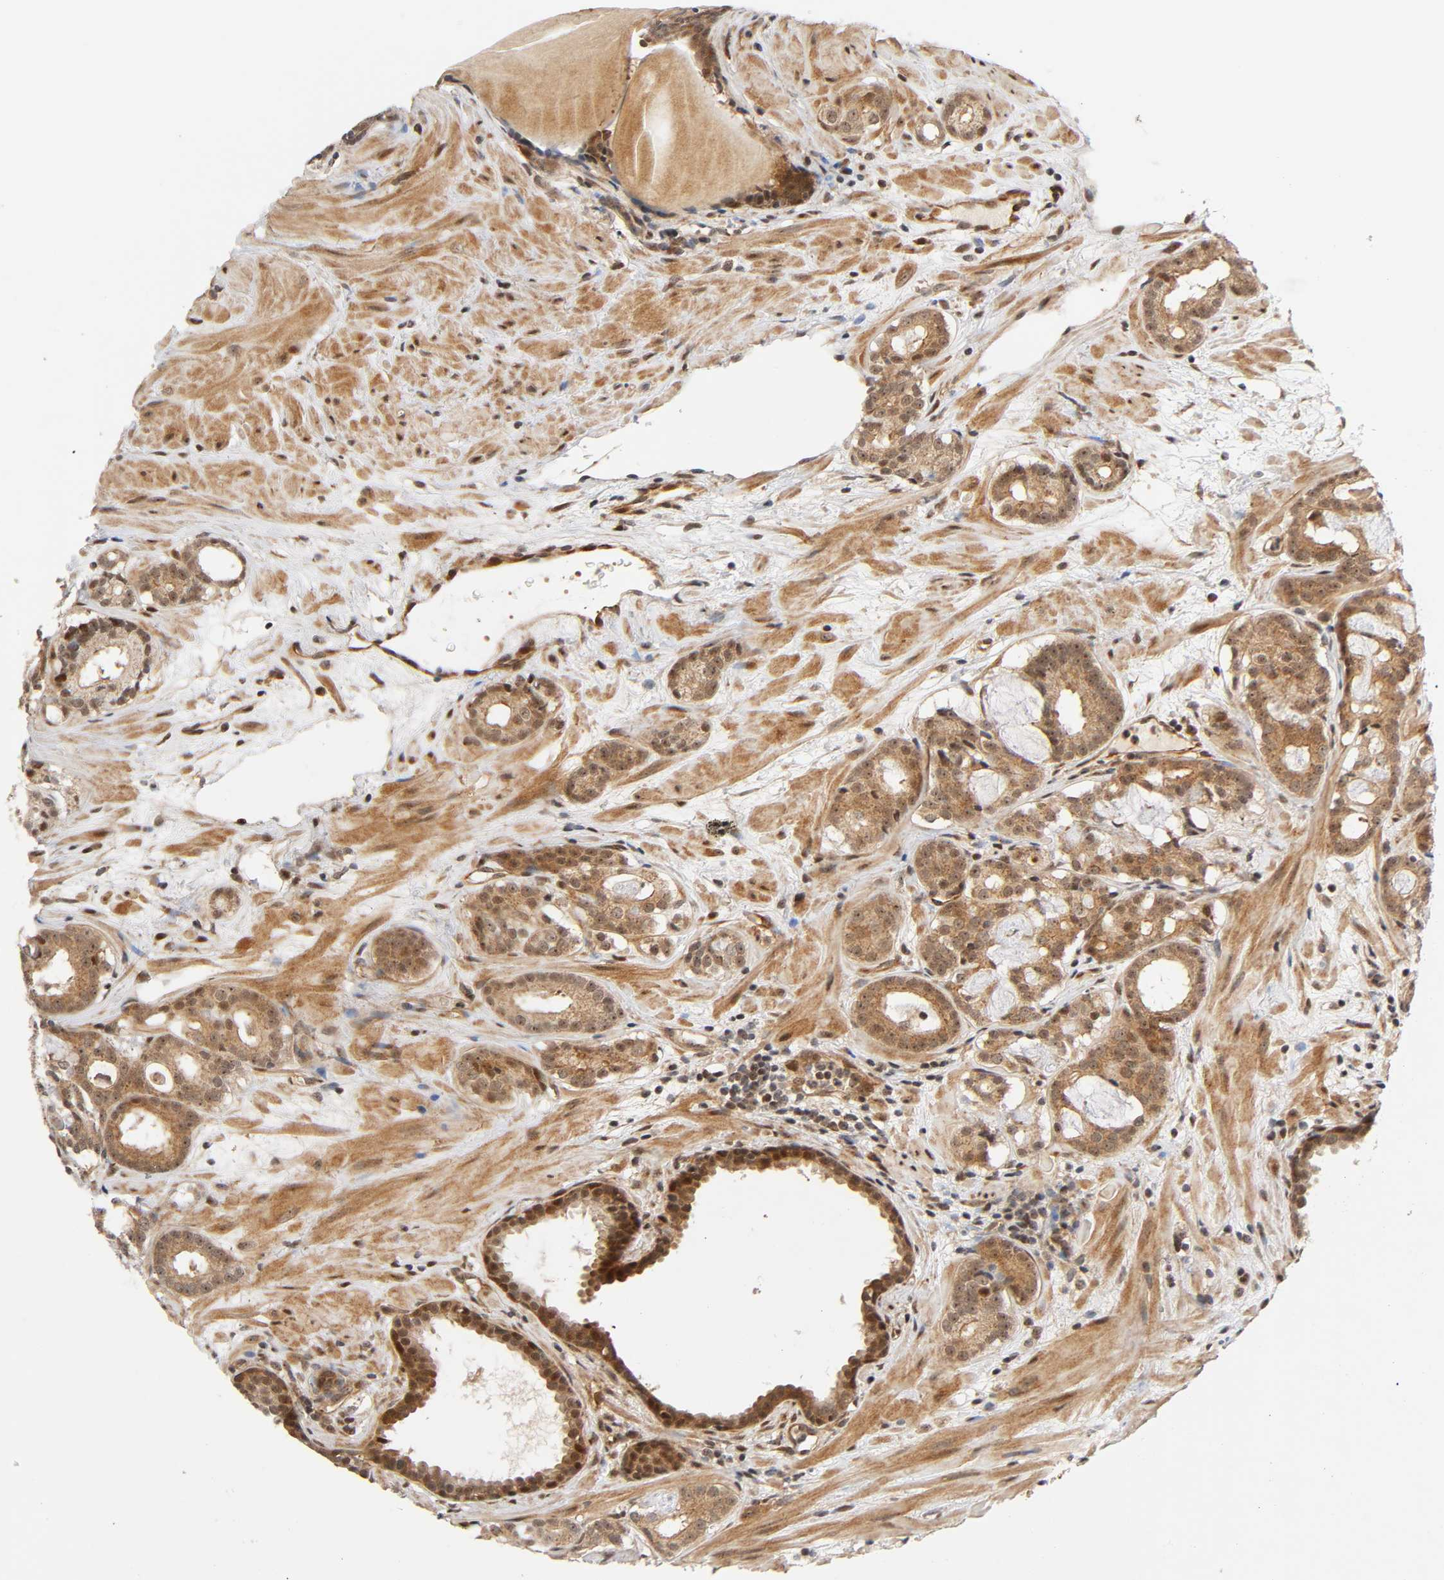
{"staining": {"intensity": "moderate", "quantity": ">75%", "location": "cytoplasmic/membranous,nuclear"}, "tissue": "prostate cancer", "cell_type": "Tumor cells", "image_type": "cancer", "snomed": [{"axis": "morphology", "description": "Adenocarcinoma, Low grade"}, {"axis": "topography", "description": "Prostate"}], "caption": "Prostate low-grade adenocarcinoma stained with DAB (3,3'-diaminobenzidine) immunohistochemistry exhibits medium levels of moderate cytoplasmic/membranous and nuclear expression in about >75% of tumor cells.", "gene": "IQCJ-SCHIP1", "patient": {"sex": "male", "age": 57}}